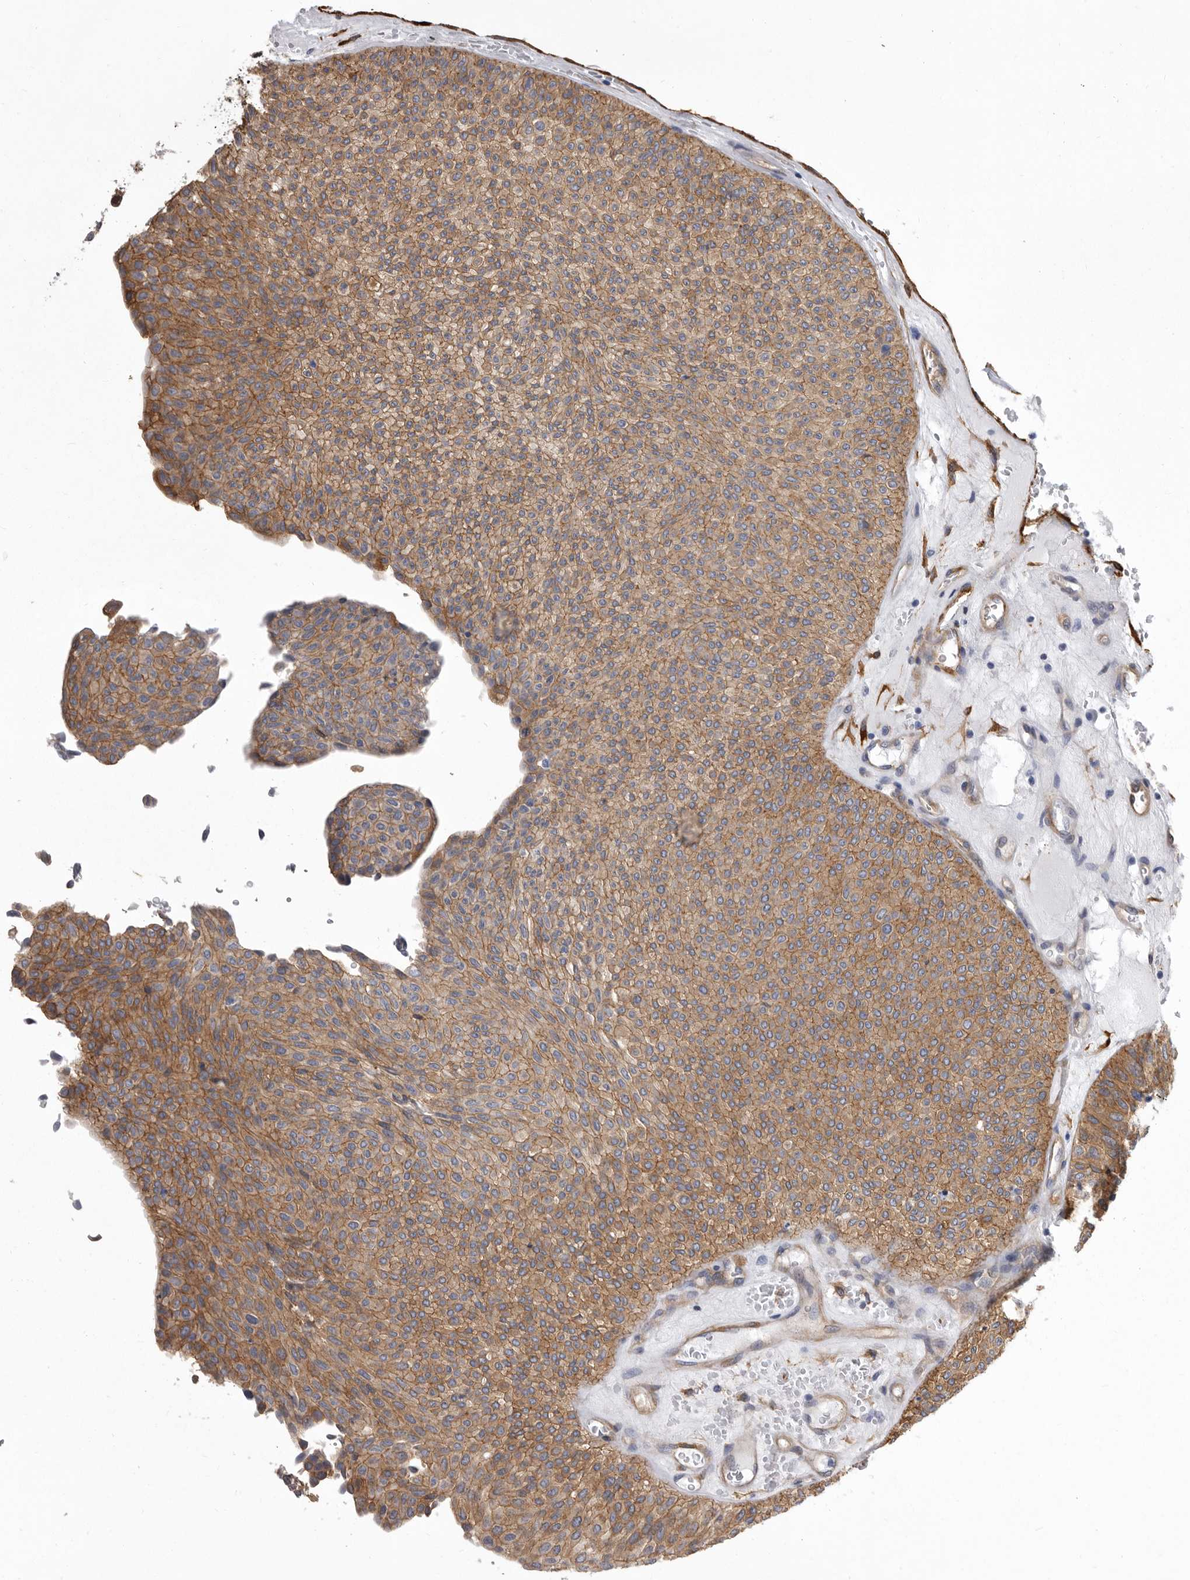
{"staining": {"intensity": "moderate", "quantity": ">75%", "location": "cytoplasmic/membranous"}, "tissue": "urothelial cancer", "cell_type": "Tumor cells", "image_type": "cancer", "snomed": [{"axis": "morphology", "description": "Urothelial carcinoma, Low grade"}, {"axis": "topography", "description": "Urinary bladder"}], "caption": "Immunohistochemistry image of neoplastic tissue: low-grade urothelial carcinoma stained using immunohistochemistry demonstrates medium levels of moderate protein expression localized specifically in the cytoplasmic/membranous of tumor cells, appearing as a cytoplasmic/membranous brown color.", "gene": "ENAH", "patient": {"sex": "male", "age": 78}}